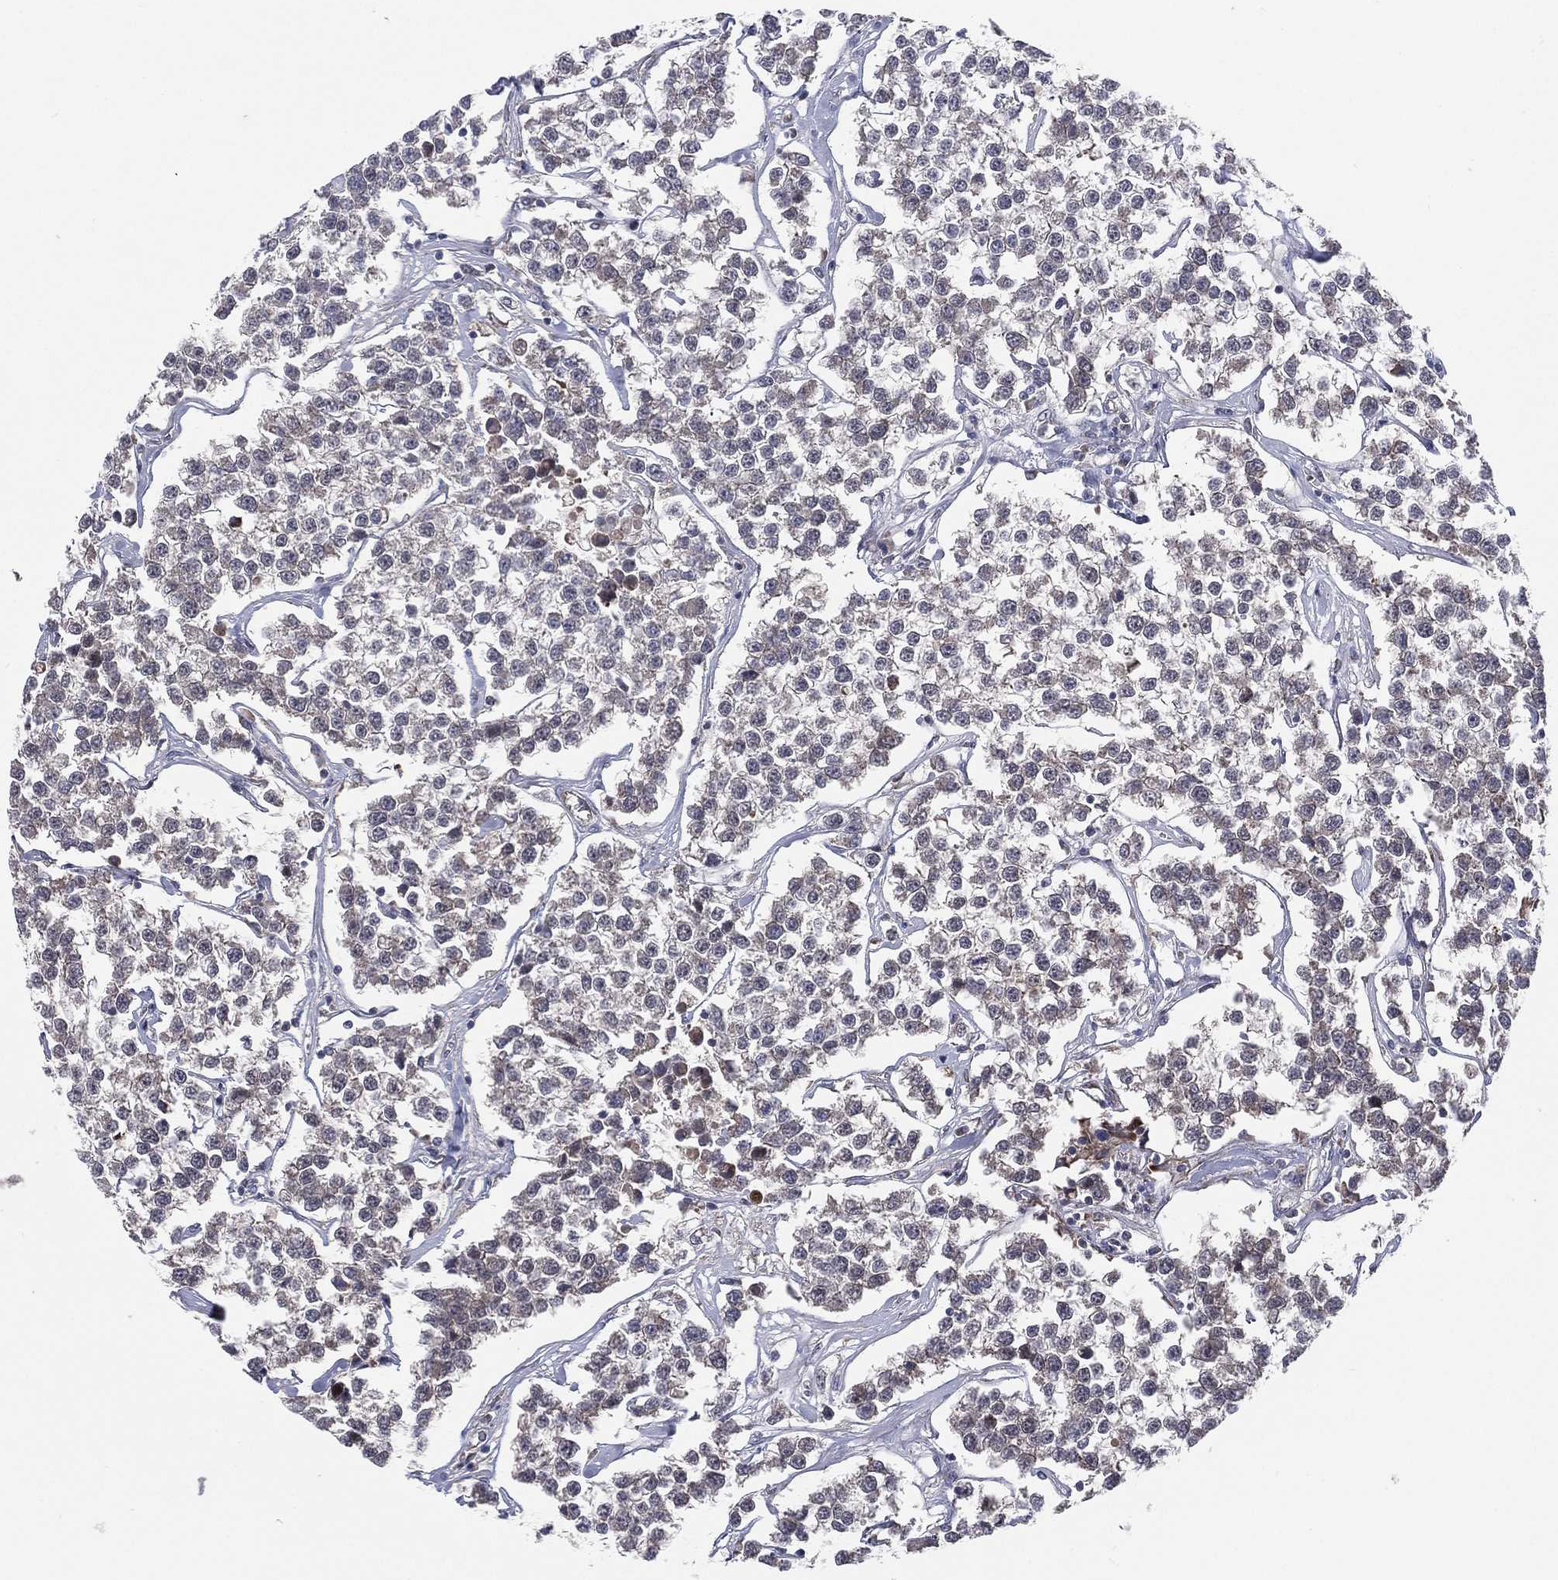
{"staining": {"intensity": "negative", "quantity": "none", "location": "none"}, "tissue": "testis cancer", "cell_type": "Tumor cells", "image_type": "cancer", "snomed": [{"axis": "morphology", "description": "Seminoma, NOS"}, {"axis": "topography", "description": "Testis"}], "caption": "Immunohistochemical staining of testis seminoma reveals no significant staining in tumor cells. Brightfield microscopy of IHC stained with DAB (3,3'-diaminobenzidine) (brown) and hematoxylin (blue), captured at high magnification.", "gene": "UTP14A", "patient": {"sex": "male", "age": 59}}